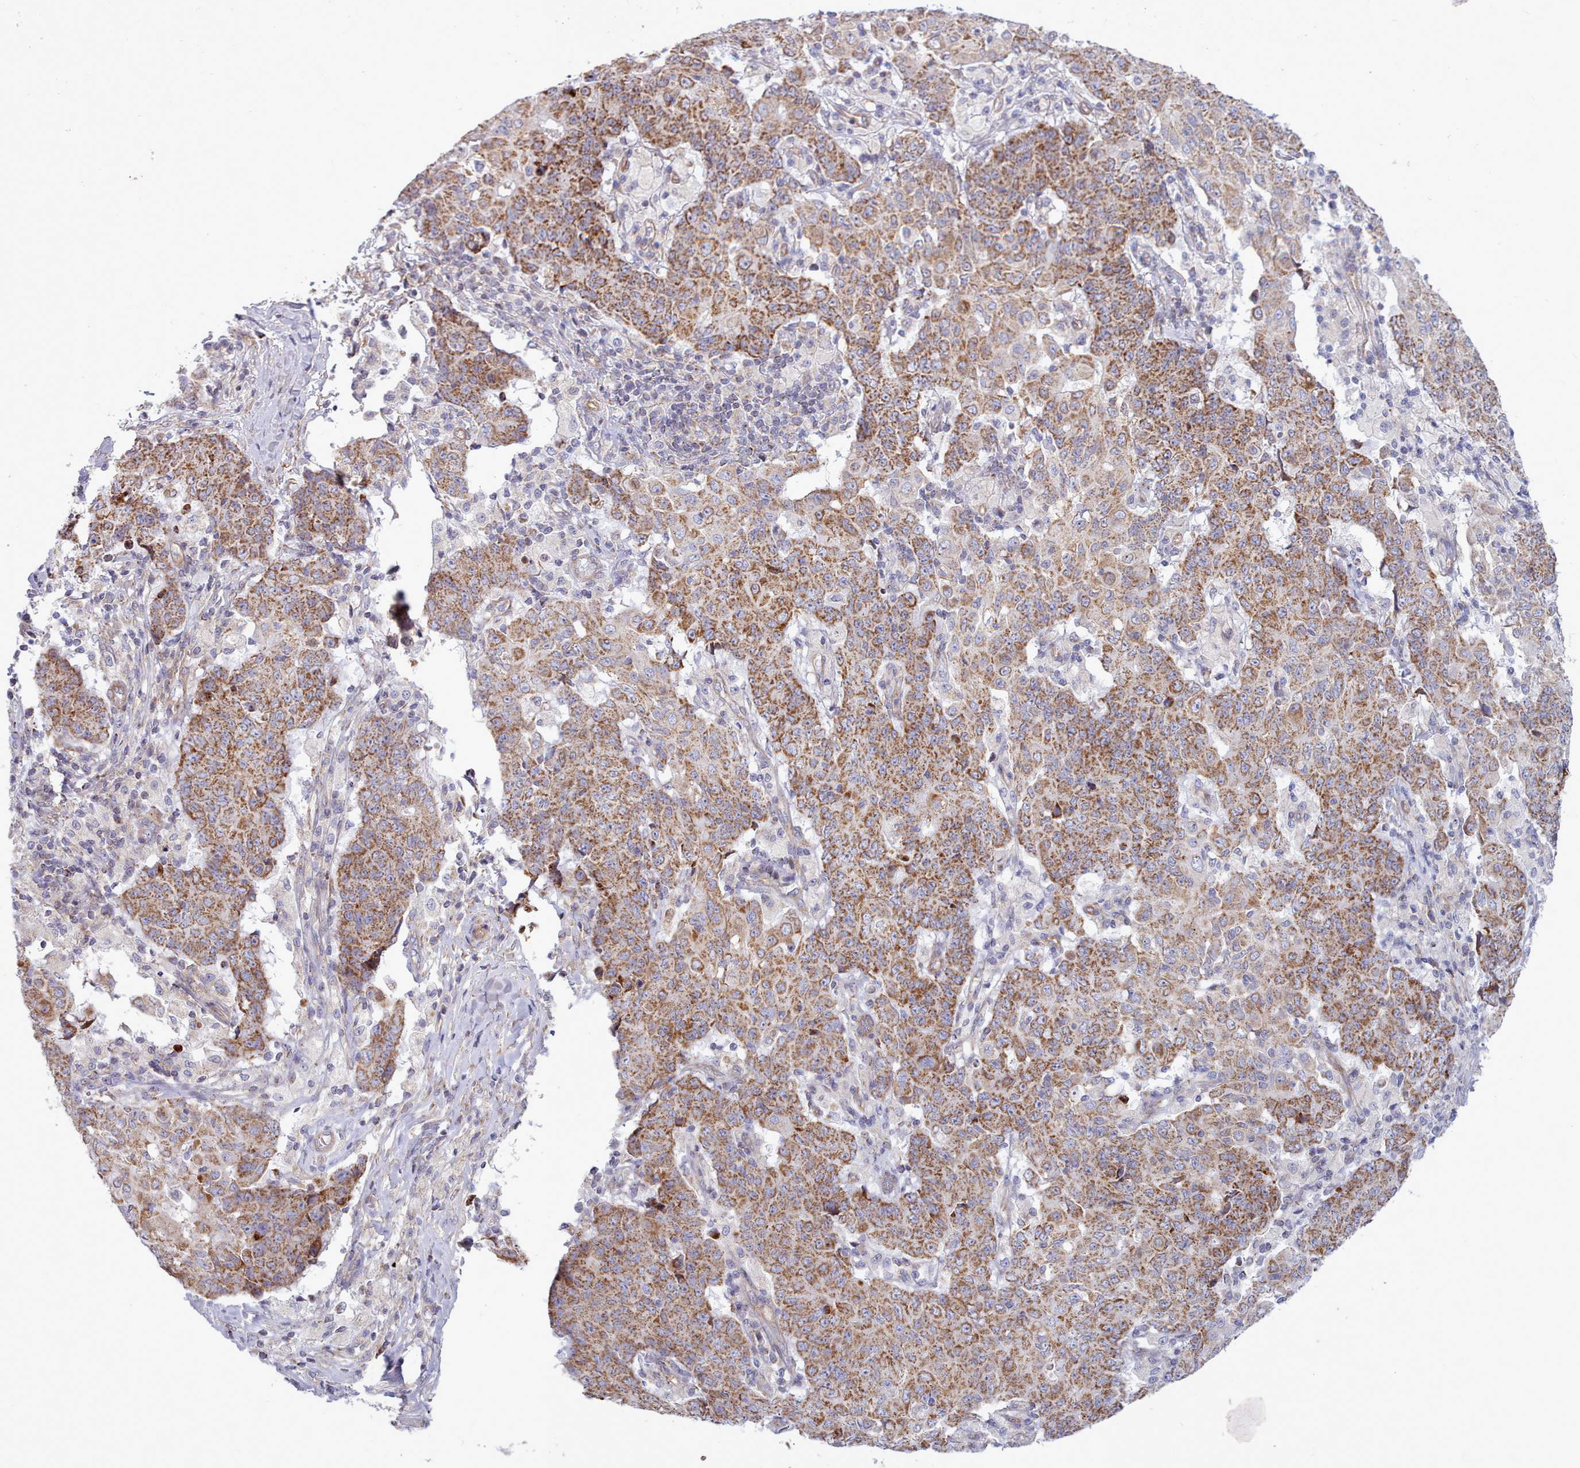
{"staining": {"intensity": "strong", "quantity": ">75%", "location": "cytoplasmic/membranous"}, "tissue": "ovarian cancer", "cell_type": "Tumor cells", "image_type": "cancer", "snomed": [{"axis": "morphology", "description": "Carcinoma, endometroid"}, {"axis": "topography", "description": "Ovary"}], "caption": "A brown stain labels strong cytoplasmic/membranous positivity of a protein in human ovarian cancer tumor cells.", "gene": "MRPL21", "patient": {"sex": "female", "age": 42}}